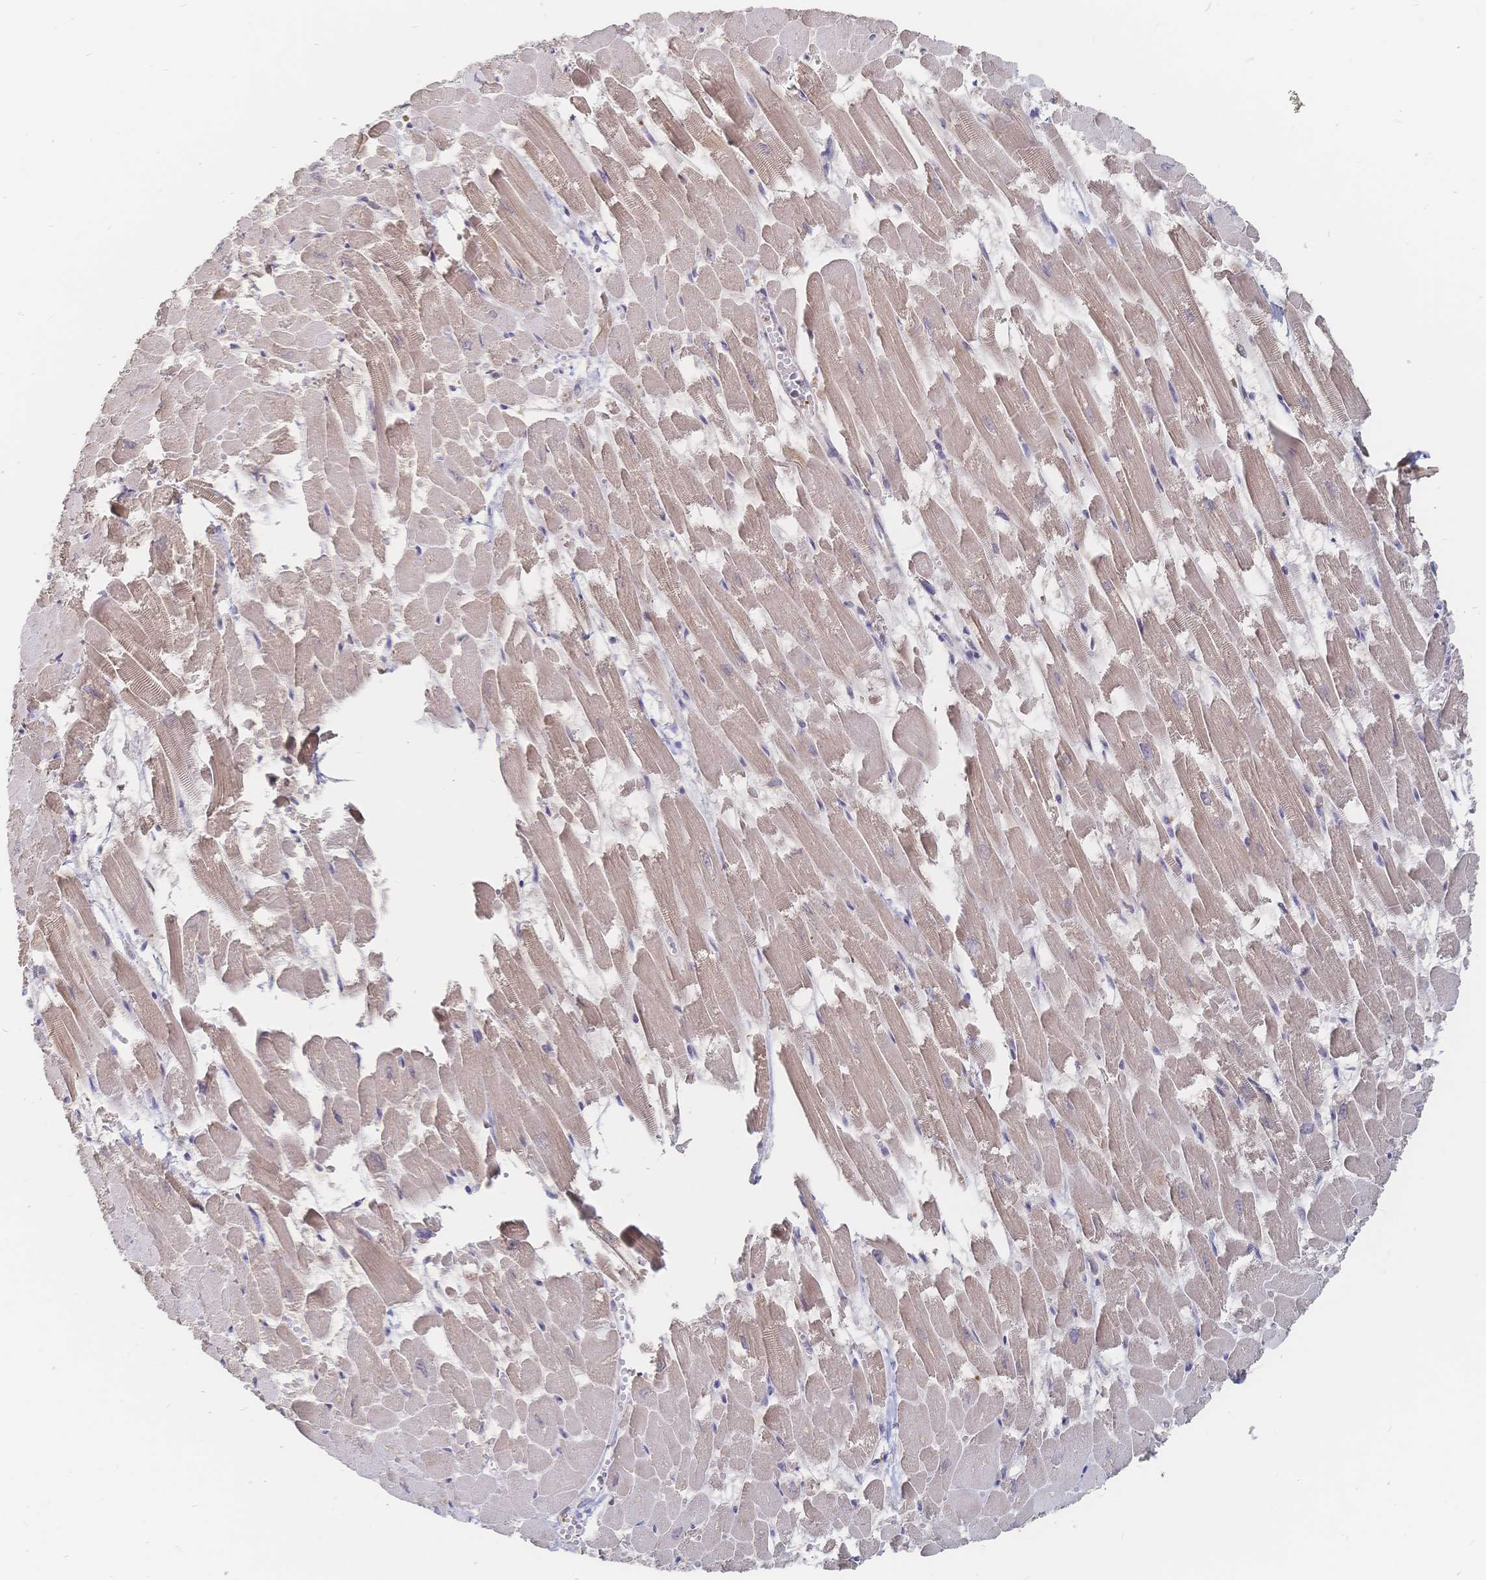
{"staining": {"intensity": "weak", "quantity": "25%-75%", "location": "cytoplasmic/membranous,nuclear"}, "tissue": "heart muscle", "cell_type": "Cardiomyocytes", "image_type": "normal", "snomed": [{"axis": "morphology", "description": "Normal tissue, NOS"}, {"axis": "topography", "description": "Heart"}], "caption": "High-power microscopy captured an immunohistochemistry histopathology image of benign heart muscle, revealing weak cytoplasmic/membranous,nuclear expression in approximately 25%-75% of cardiomyocytes.", "gene": "LRP5", "patient": {"sex": "female", "age": 52}}